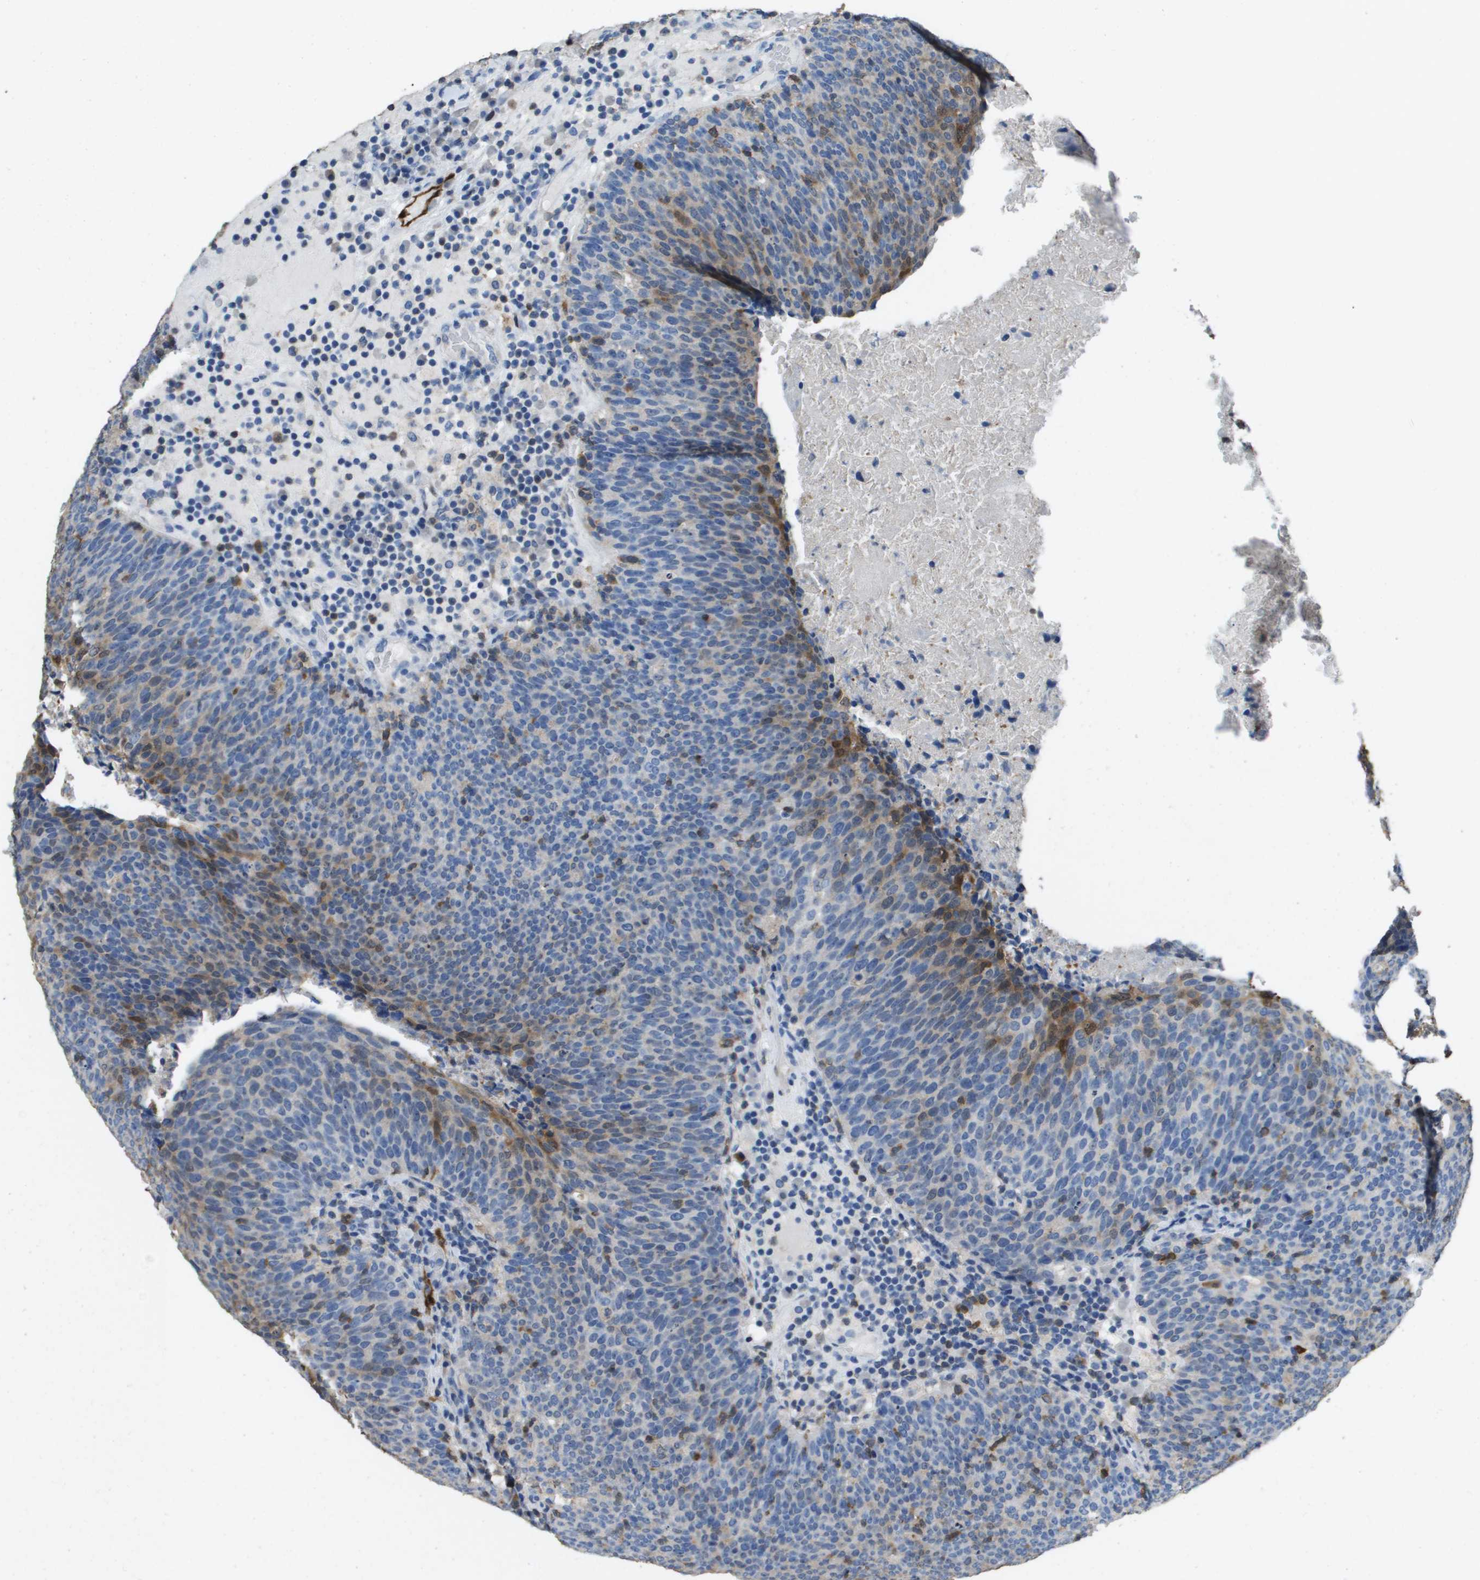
{"staining": {"intensity": "moderate", "quantity": "<25%", "location": "cytoplasmic/membranous"}, "tissue": "head and neck cancer", "cell_type": "Tumor cells", "image_type": "cancer", "snomed": [{"axis": "morphology", "description": "Squamous cell carcinoma, NOS"}, {"axis": "morphology", "description": "Squamous cell carcinoma, metastatic, NOS"}, {"axis": "topography", "description": "Lymph node"}, {"axis": "topography", "description": "Head-Neck"}], "caption": "Protein expression analysis of head and neck cancer (squamous cell carcinoma) reveals moderate cytoplasmic/membranous expression in about <25% of tumor cells. (Stains: DAB in brown, nuclei in blue, Microscopy: brightfield microscopy at high magnification).", "gene": "FABP5", "patient": {"sex": "male", "age": 62}}